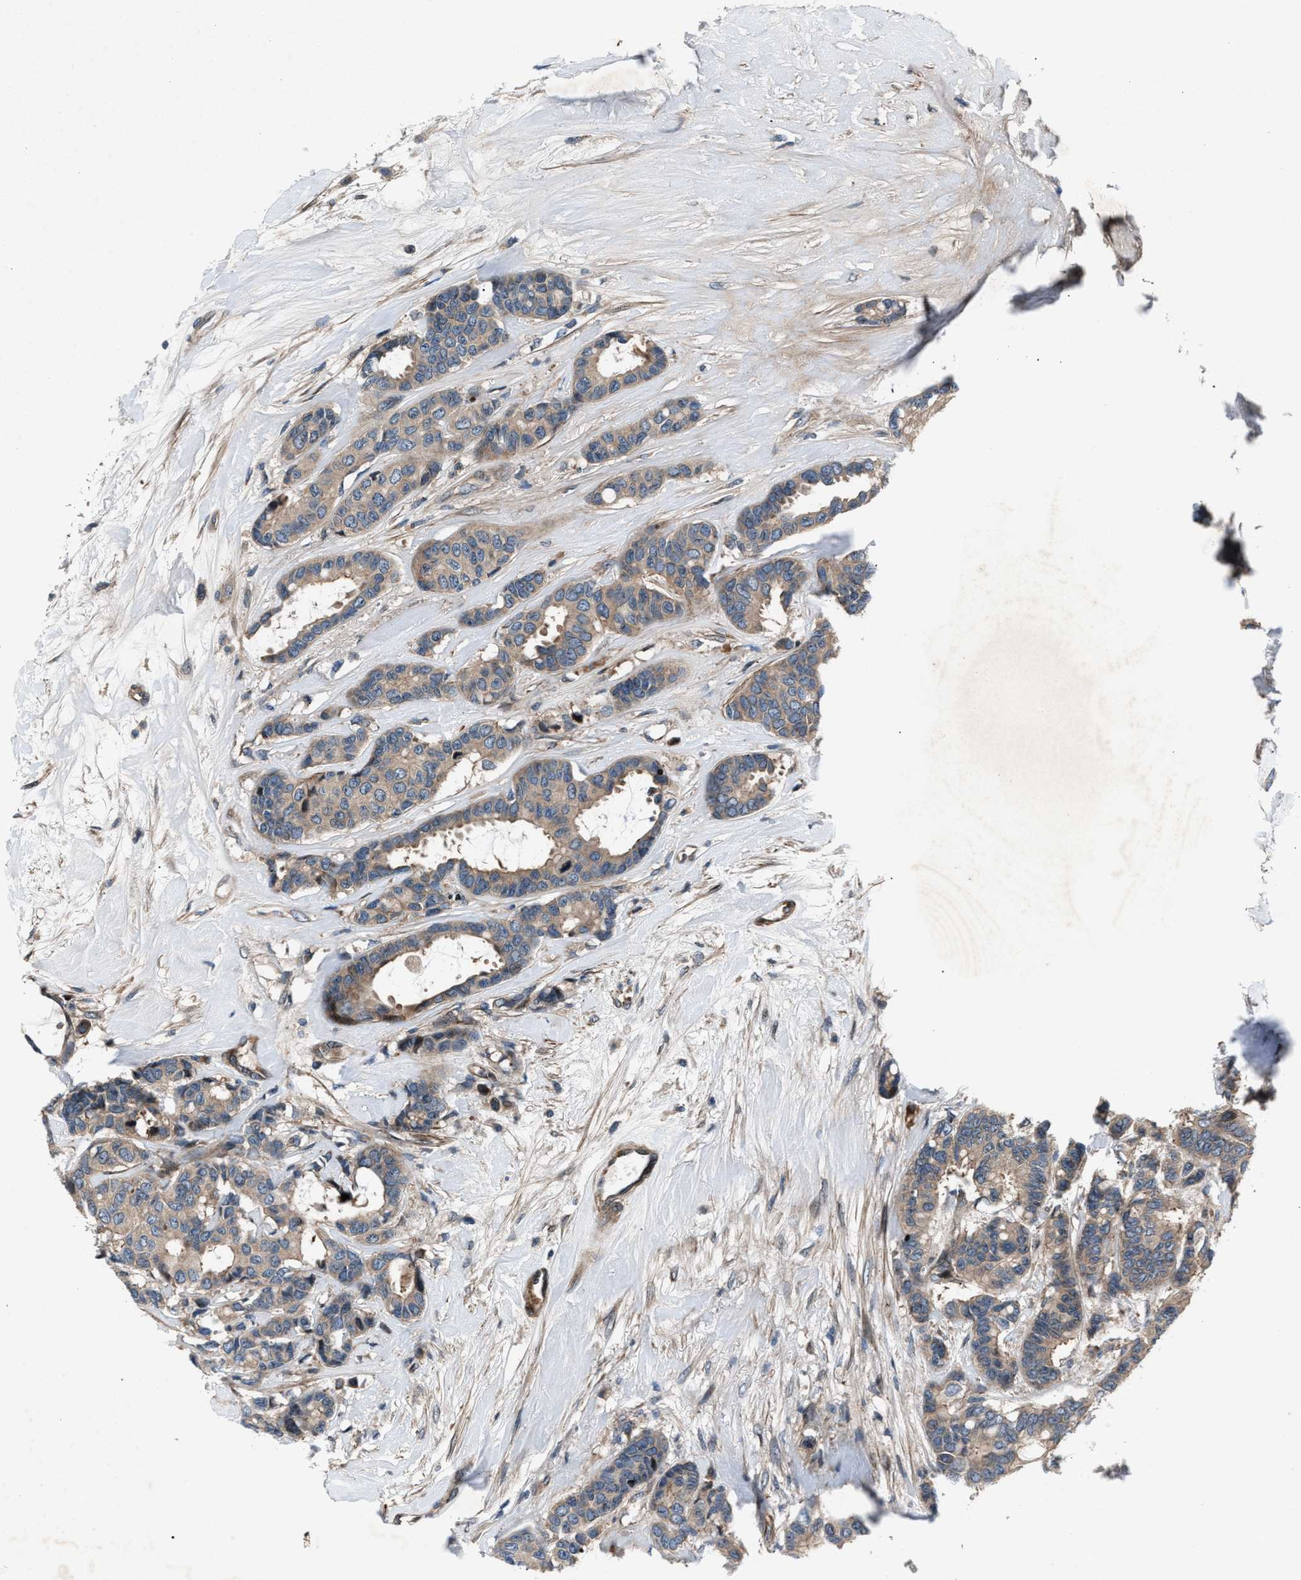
{"staining": {"intensity": "weak", "quantity": "25%-75%", "location": "cytoplasmic/membranous"}, "tissue": "breast cancer", "cell_type": "Tumor cells", "image_type": "cancer", "snomed": [{"axis": "morphology", "description": "Duct carcinoma"}, {"axis": "topography", "description": "Breast"}], "caption": "This is an image of IHC staining of breast cancer, which shows weak staining in the cytoplasmic/membranous of tumor cells.", "gene": "DYNC2I1", "patient": {"sex": "female", "age": 87}}